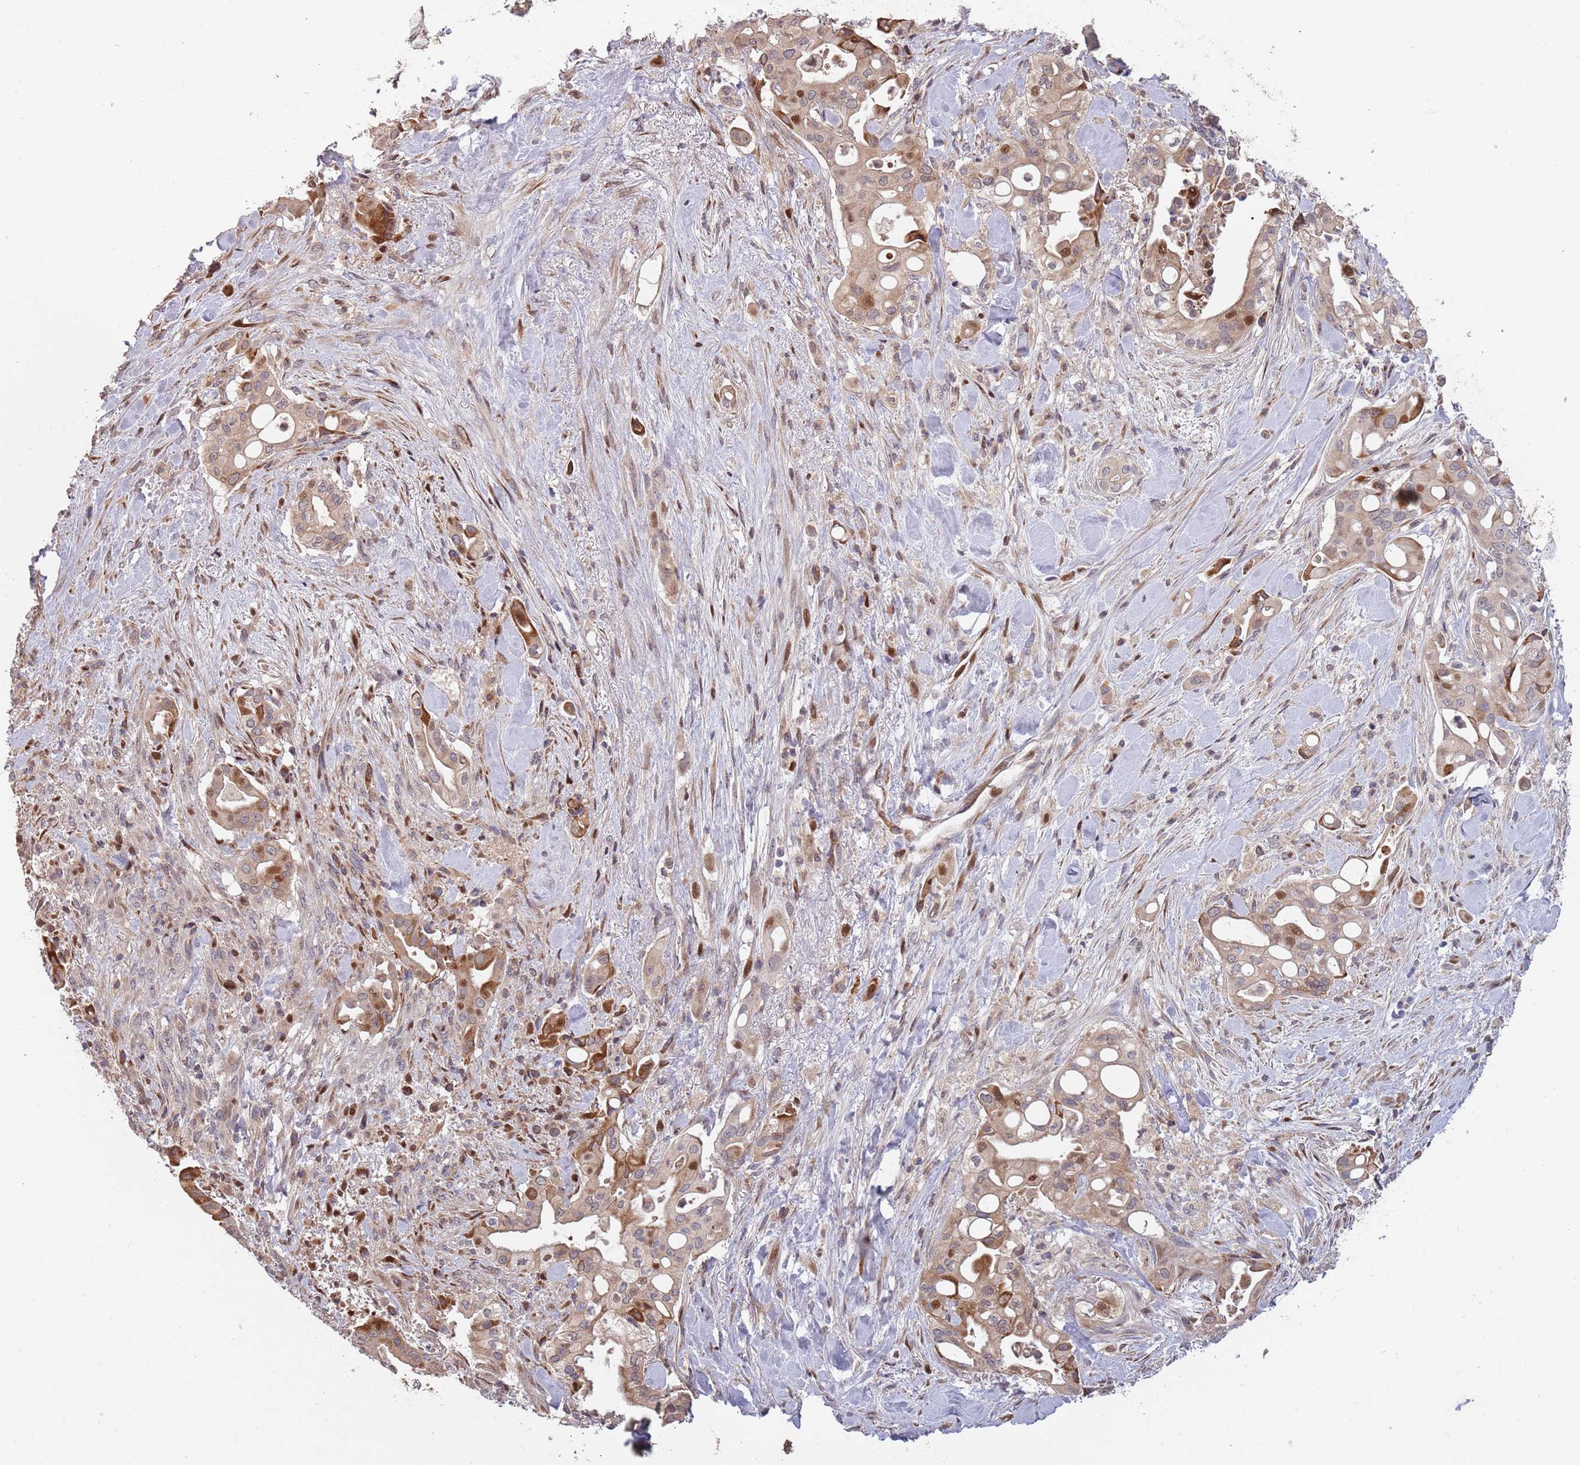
{"staining": {"intensity": "moderate", "quantity": ">75%", "location": "cytoplasmic/membranous,nuclear"}, "tissue": "liver cancer", "cell_type": "Tumor cells", "image_type": "cancer", "snomed": [{"axis": "morphology", "description": "Cholangiocarcinoma"}, {"axis": "topography", "description": "Liver"}], "caption": "This histopathology image reveals IHC staining of human cholangiocarcinoma (liver), with medium moderate cytoplasmic/membranous and nuclear positivity in approximately >75% of tumor cells.", "gene": "SYNDIG1L", "patient": {"sex": "female", "age": 68}}